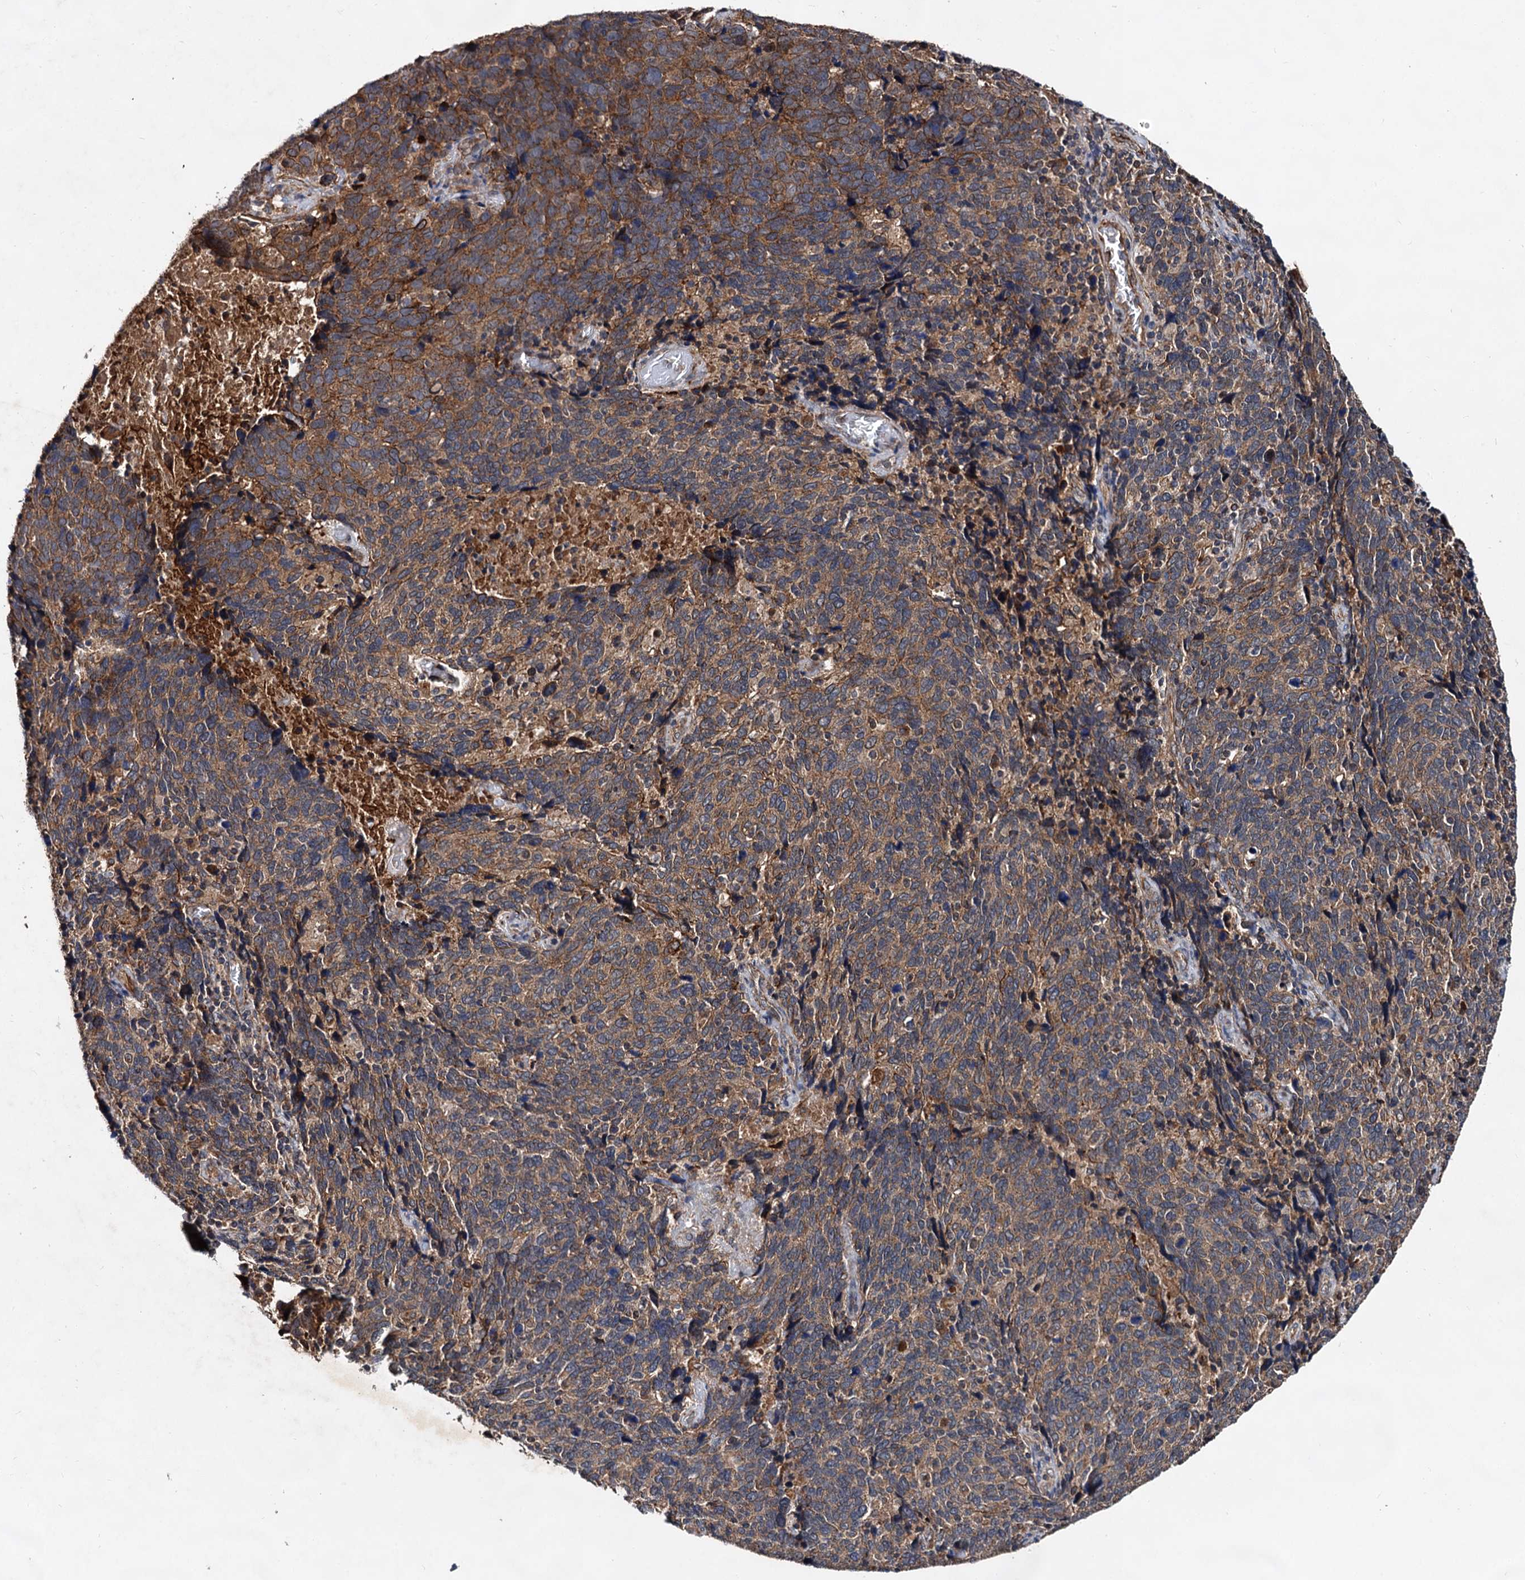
{"staining": {"intensity": "moderate", "quantity": ">75%", "location": "cytoplasmic/membranous"}, "tissue": "cervical cancer", "cell_type": "Tumor cells", "image_type": "cancer", "snomed": [{"axis": "morphology", "description": "Squamous cell carcinoma, NOS"}, {"axis": "topography", "description": "Cervix"}], "caption": "About >75% of tumor cells in human squamous cell carcinoma (cervical) display moderate cytoplasmic/membranous protein positivity as visualized by brown immunohistochemical staining.", "gene": "TEX9", "patient": {"sex": "female", "age": 41}}